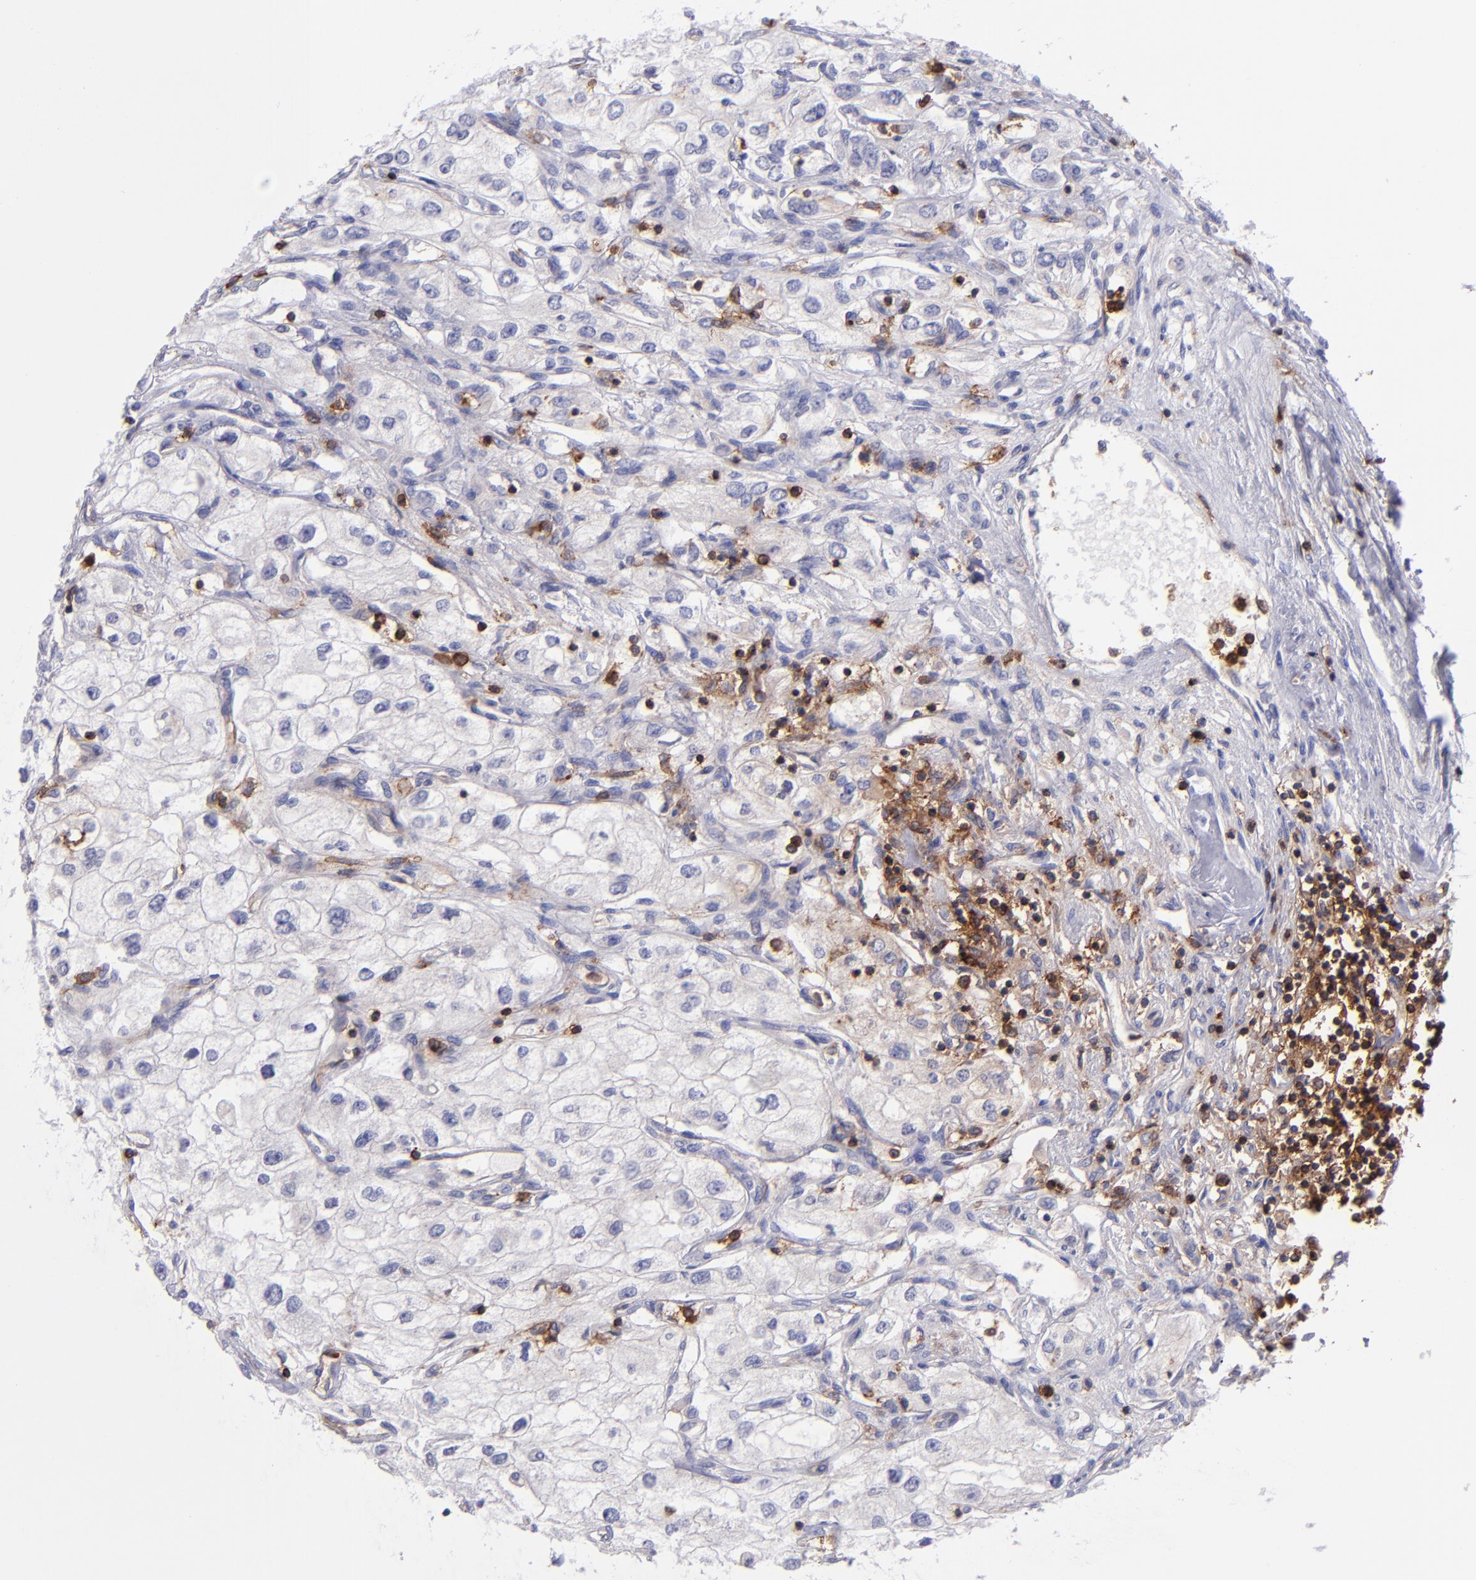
{"staining": {"intensity": "negative", "quantity": "none", "location": "none"}, "tissue": "renal cancer", "cell_type": "Tumor cells", "image_type": "cancer", "snomed": [{"axis": "morphology", "description": "Adenocarcinoma, NOS"}, {"axis": "topography", "description": "Kidney"}], "caption": "There is no significant staining in tumor cells of renal cancer (adenocarcinoma). (Immunohistochemistry (ihc), brightfield microscopy, high magnification).", "gene": "ICAM3", "patient": {"sex": "male", "age": 57}}